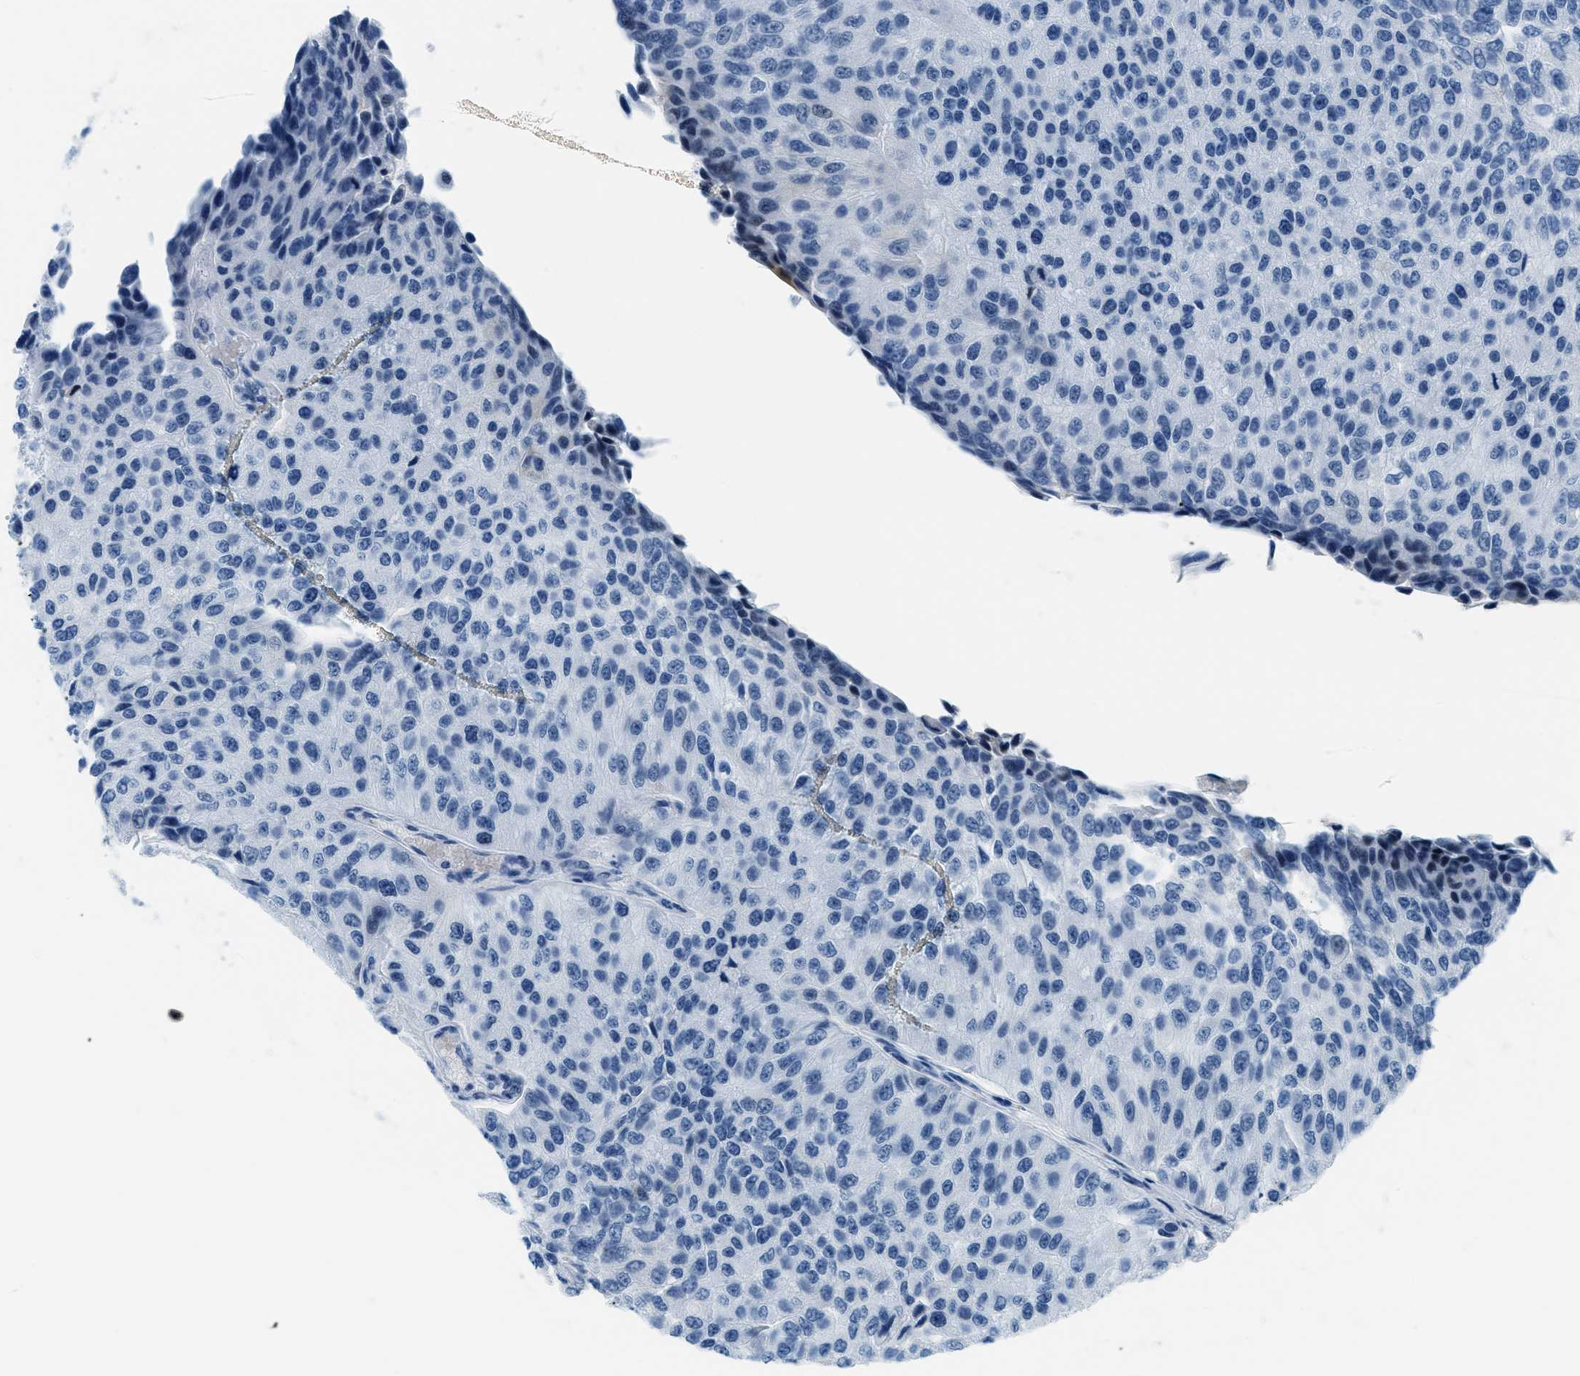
{"staining": {"intensity": "negative", "quantity": "none", "location": "none"}, "tissue": "urothelial cancer", "cell_type": "Tumor cells", "image_type": "cancer", "snomed": [{"axis": "morphology", "description": "Urothelial carcinoma, High grade"}, {"axis": "topography", "description": "Kidney"}, {"axis": "topography", "description": "Urinary bladder"}], "caption": "Urothelial cancer was stained to show a protein in brown. There is no significant expression in tumor cells.", "gene": "PLA2G2A", "patient": {"sex": "male", "age": 77}}